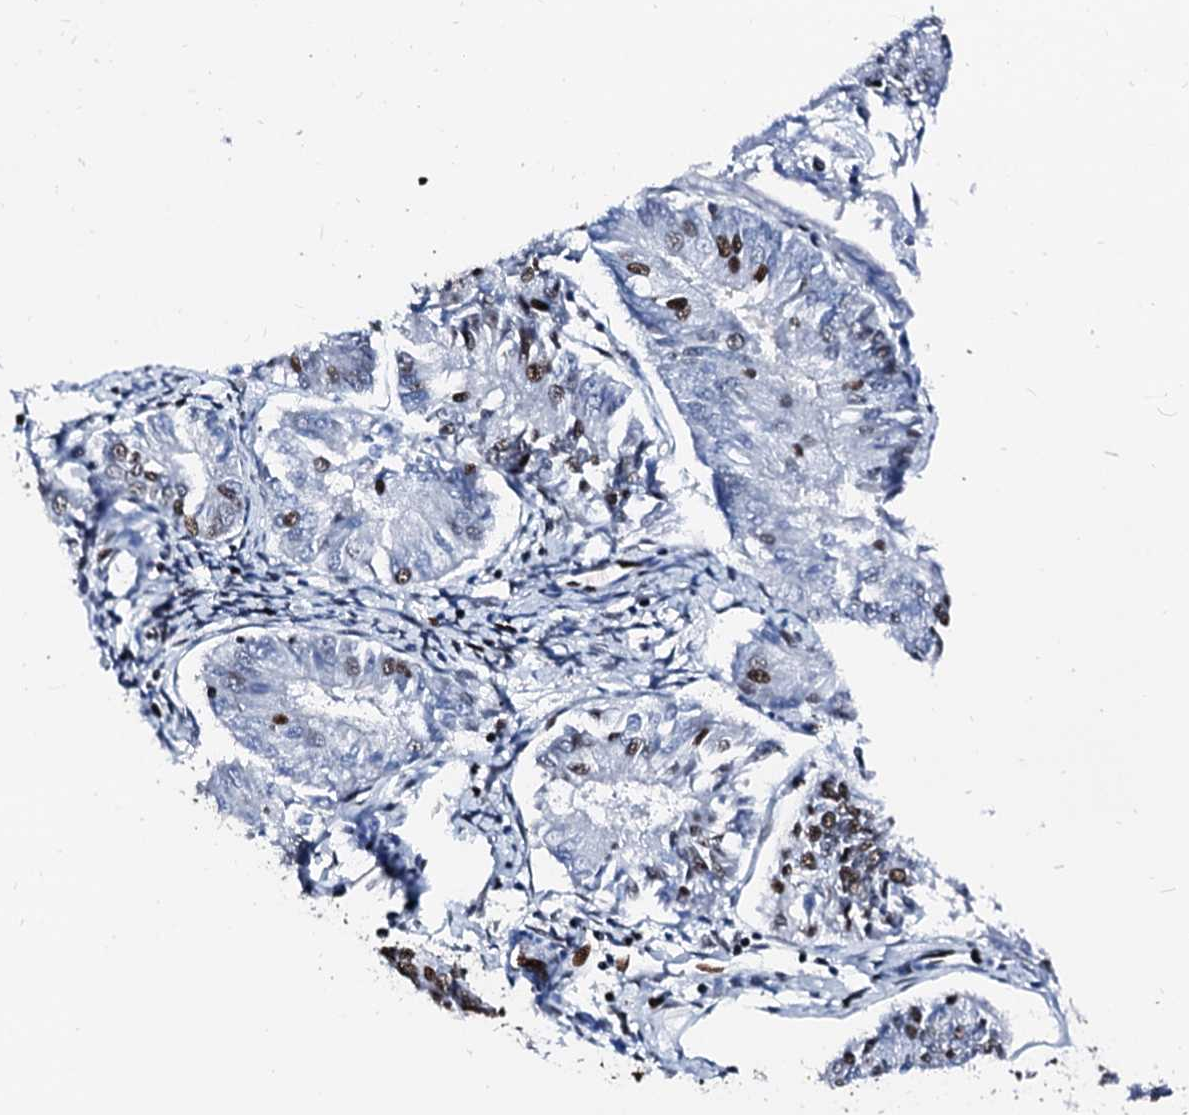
{"staining": {"intensity": "moderate", "quantity": "<25%", "location": "nuclear"}, "tissue": "endometrial cancer", "cell_type": "Tumor cells", "image_type": "cancer", "snomed": [{"axis": "morphology", "description": "Adenocarcinoma, NOS"}, {"axis": "topography", "description": "Endometrium"}], "caption": "Approximately <25% of tumor cells in human endometrial cancer demonstrate moderate nuclear protein expression as visualized by brown immunohistochemical staining.", "gene": "RALY", "patient": {"sex": "female", "age": 58}}